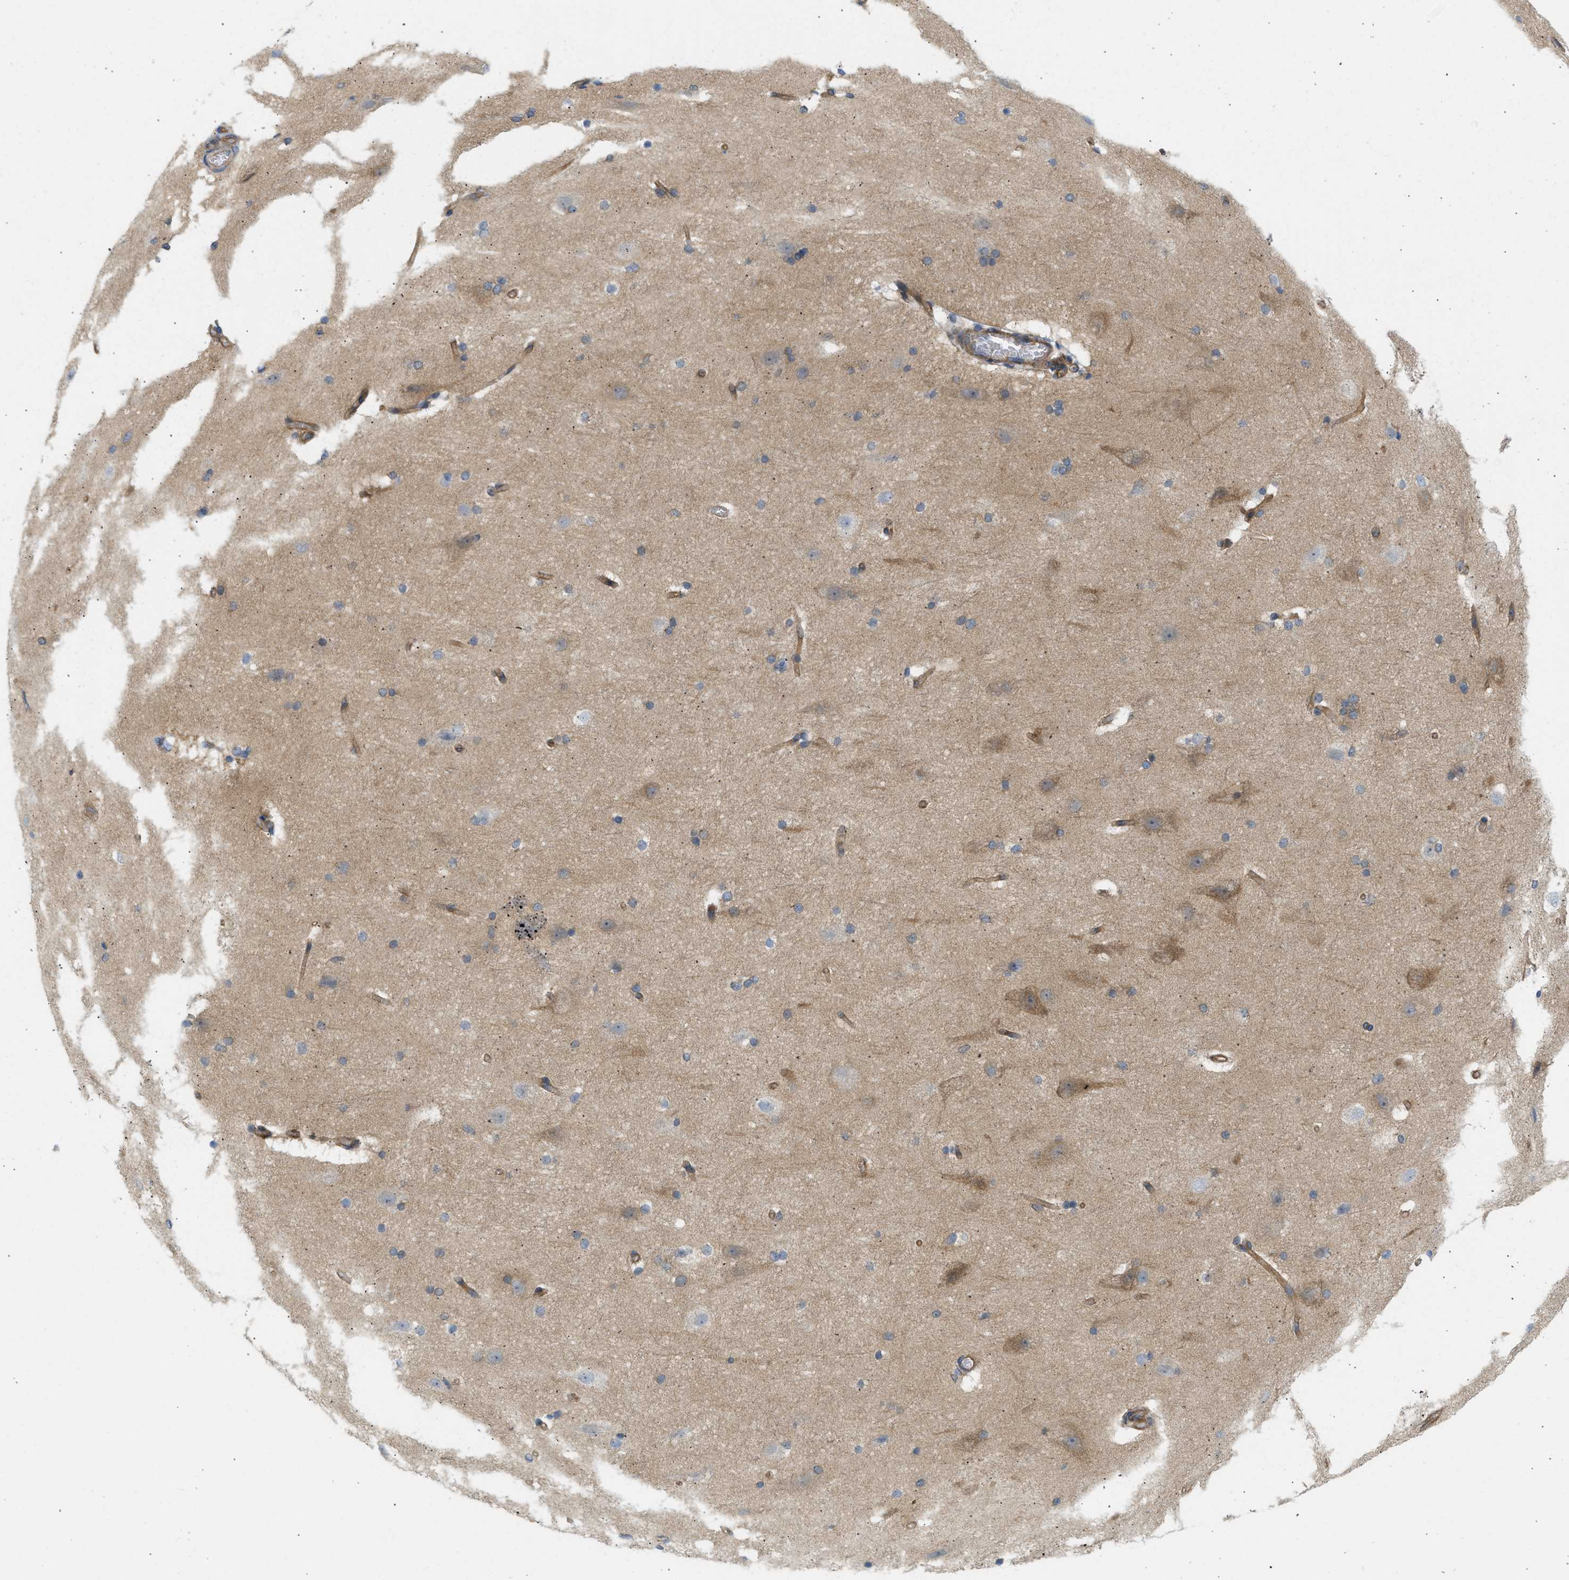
{"staining": {"intensity": "moderate", "quantity": ">75%", "location": "cytoplasmic/membranous"}, "tissue": "cerebral cortex", "cell_type": "Endothelial cells", "image_type": "normal", "snomed": [{"axis": "morphology", "description": "Normal tissue, NOS"}, {"axis": "topography", "description": "Cerebral cortex"}, {"axis": "topography", "description": "Hippocampus"}], "caption": "IHC photomicrograph of normal cerebral cortex: cerebral cortex stained using IHC exhibits medium levels of moderate protein expression localized specifically in the cytoplasmic/membranous of endothelial cells, appearing as a cytoplasmic/membranous brown color.", "gene": "STRN", "patient": {"sex": "female", "age": 19}}